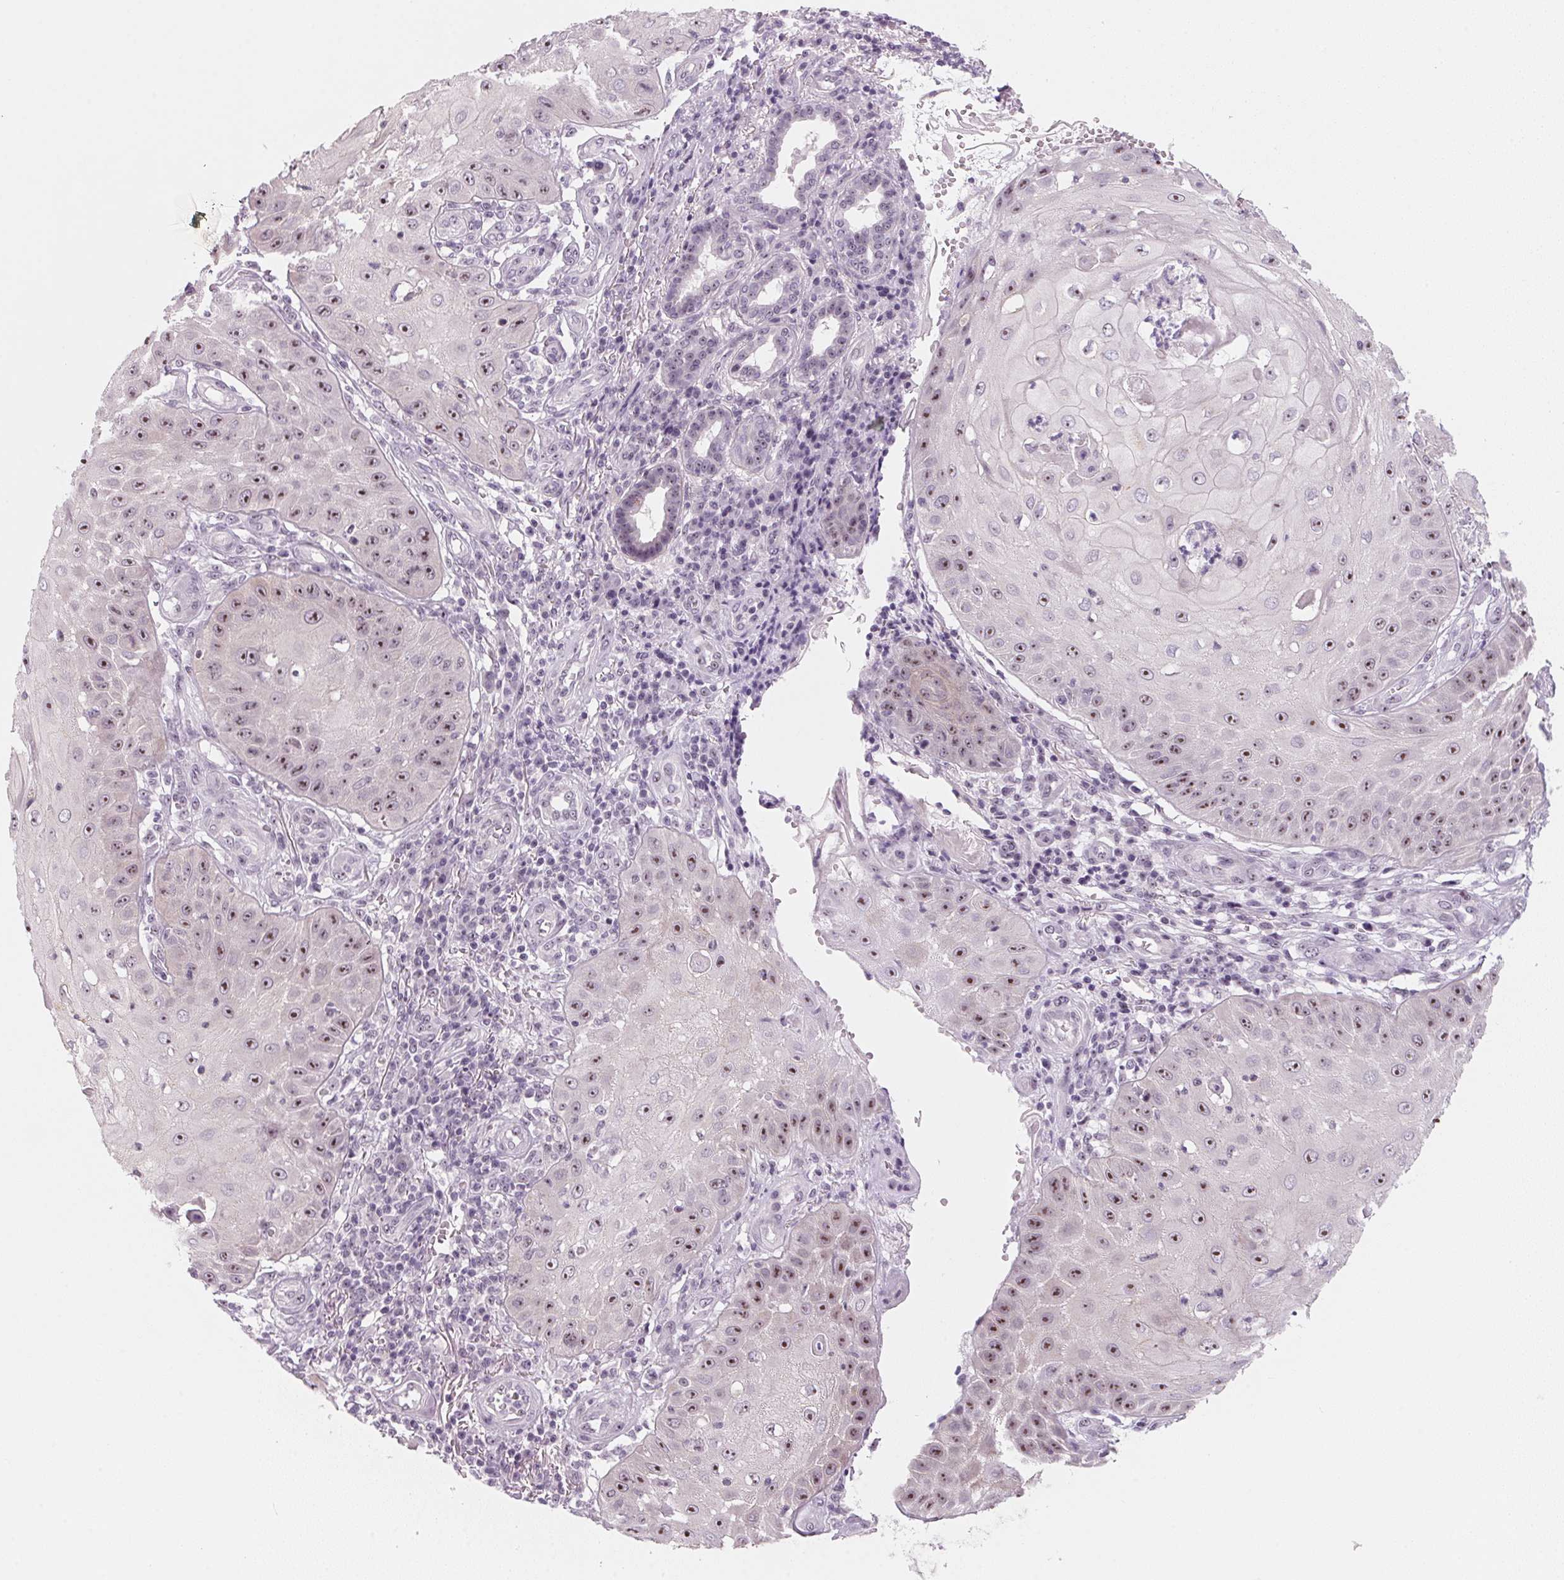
{"staining": {"intensity": "moderate", "quantity": "25%-75%", "location": "nuclear"}, "tissue": "skin cancer", "cell_type": "Tumor cells", "image_type": "cancer", "snomed": [{"axis": "morphology", "description": "Squamous cell carcinoma, NOS"}, {"axis": "topography", "description": "Skin"}], "caption": "This histopathology image displays skin cancer (squamous cell carcinoma) stained with immunohistochemistry to label a protein in brown. The nuclear of tumor cells show moderate positivity for the protein. Nuclei are counter-stained blue.", "gene": "DNTTIP2", "patient": {"sex": "male", "age": 70}}